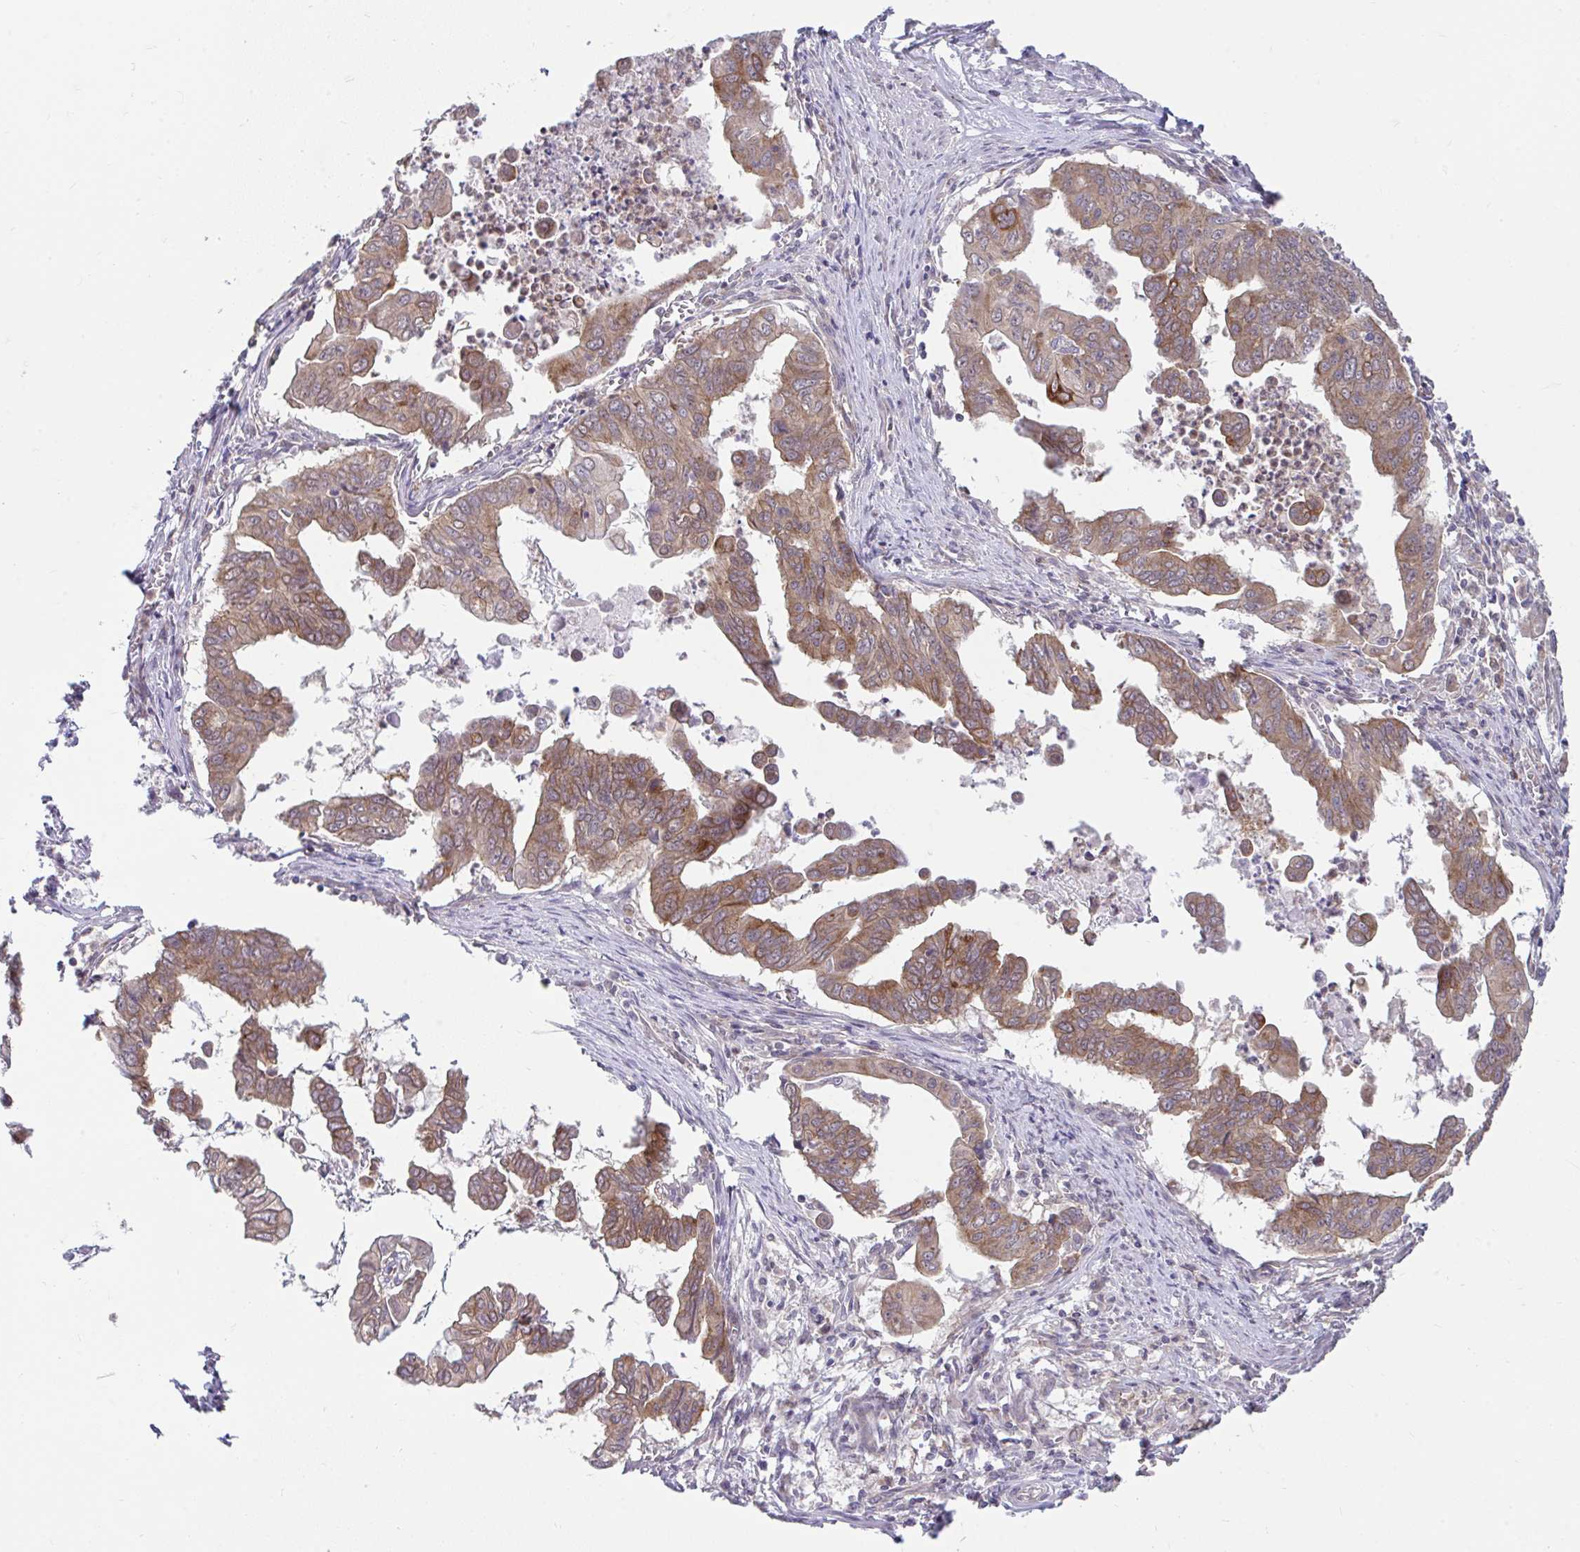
{"staining": {"intensity": "moderate", "quantity": ">75%", "location": "cytoplasmic/membranous,nuclear"}, "tissue": "stomach cancer", "cell_type": "Tumor cells", "image_type": "cancer", "snomed": [{"axis": "morphology", "description": "Adenocarcinoma, NOS"}, {"axis": "topography", "description": "Stomach, upper"}], "caption": "Moderate cytoplasmic/membranous and nuclear protein positivity is appreciated in about >75% of tumor cells in stomach adenocarcinoma.", "gene": "RALBP1", "patient": {"sex": "male", "age": 80}}